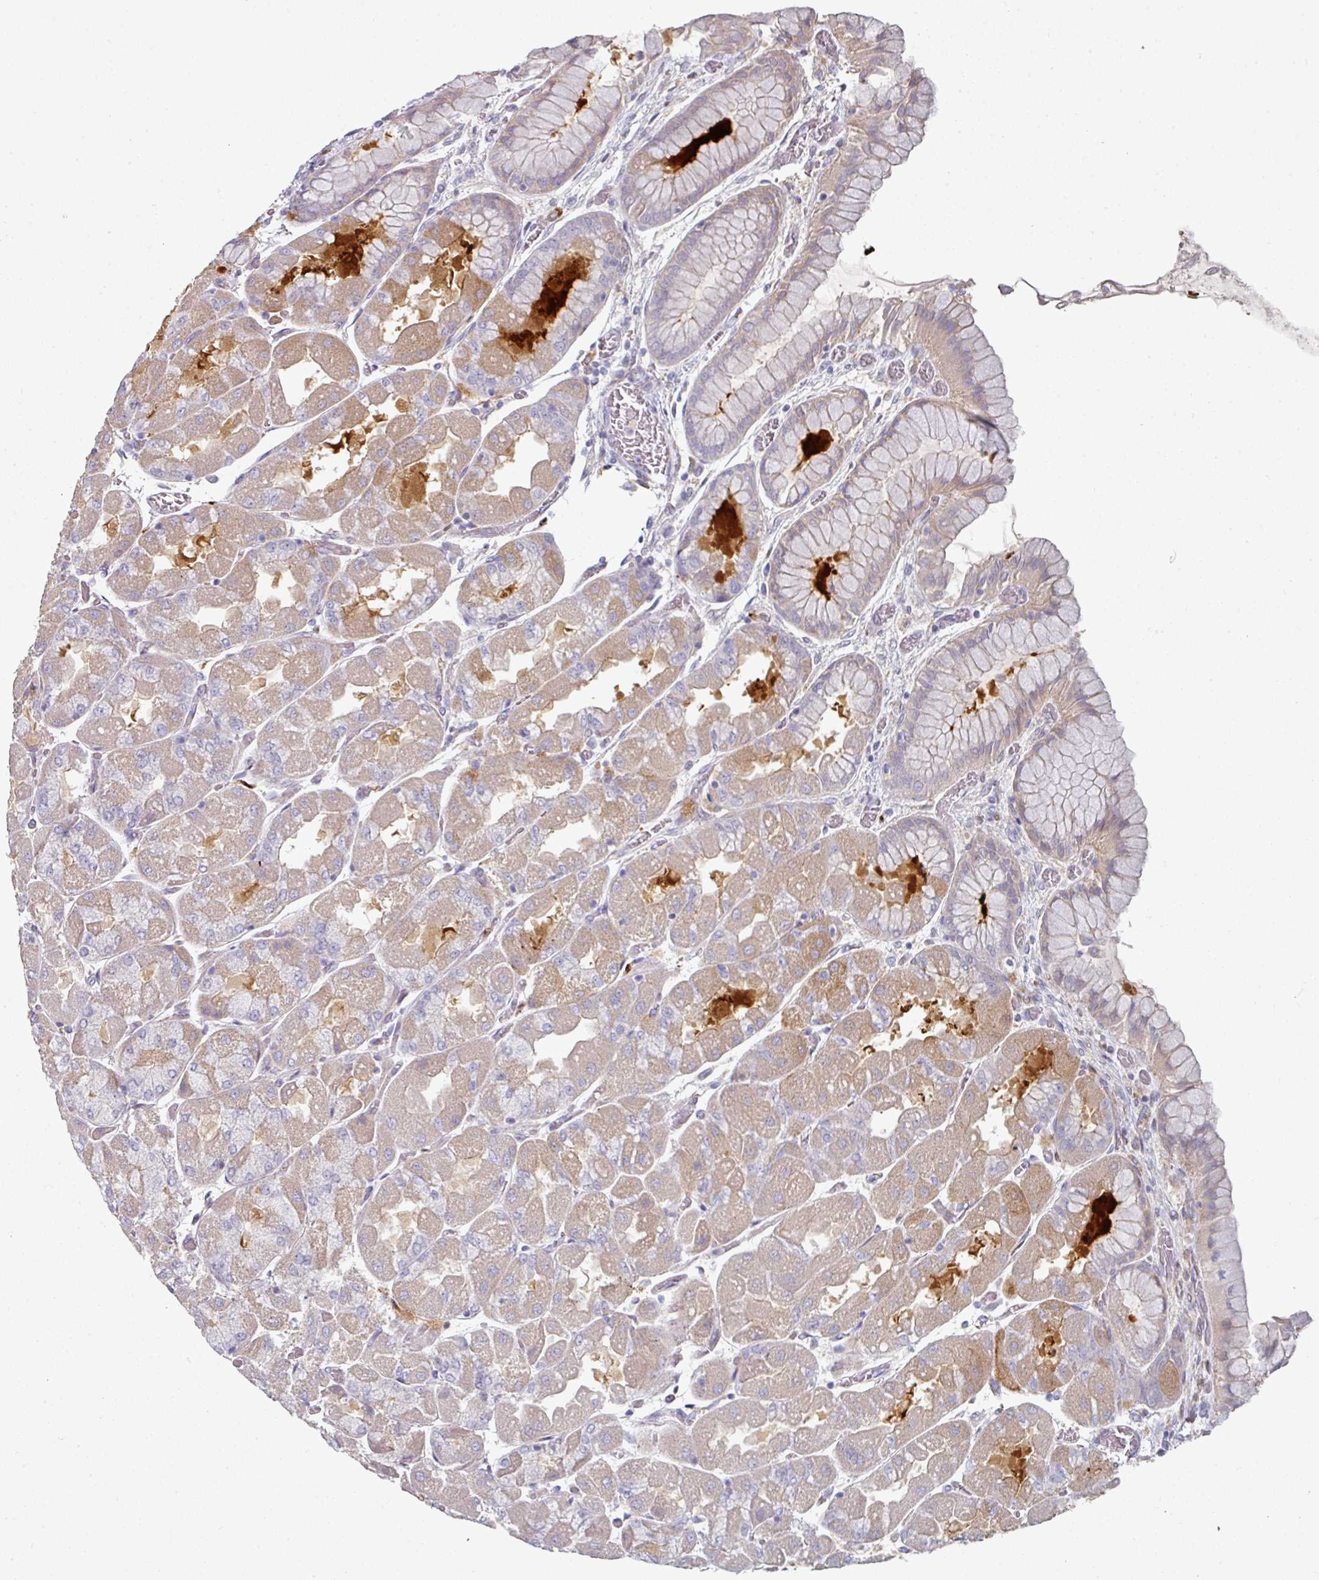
{"staining": {"intensity": "moderate", "quantity": "<25%", "location": "cytoplasmic/membranous"}, "tissue": "stomach", "cell_type": "Glandular cells", "image_type": "normal", "snomed": [{"axis": "morphology", "description": "Normal tissue, NOS"}, {"axis": "topography", "description": "Stomach"}], "caption": "Protein expression by immunohistochemistry demonstrates moderate cytoplasmic/membranous positivity in about <25% of glandular cells in normal stomach. Using DAB (brown) and hematoxylin (blue) stains, captured at high magnification using brightfield microscopy.", "gene": "WSB2", "patient": {"sex": "female", "age": 61}}